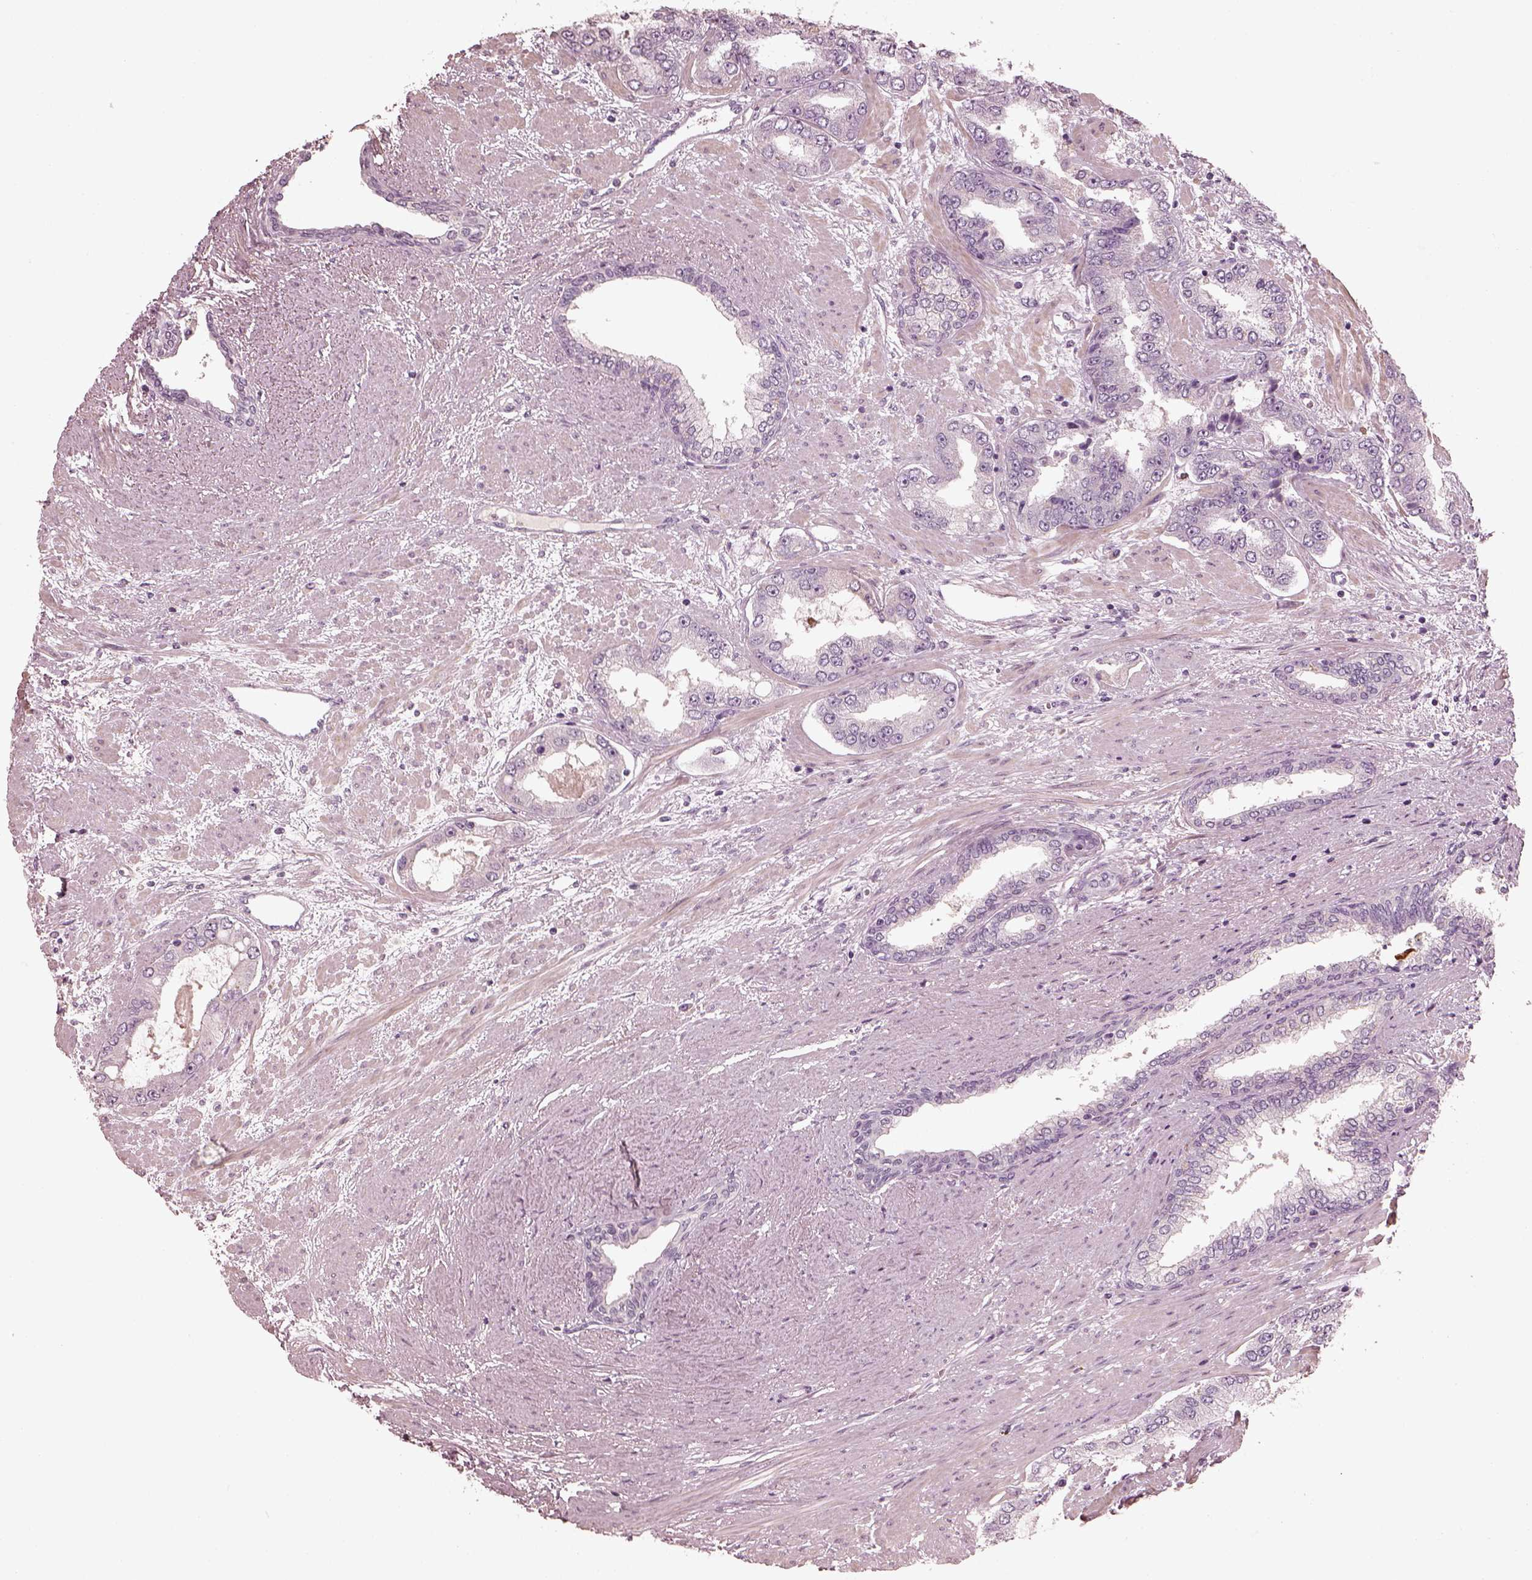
{"staining": {"intensity": "negative", "quantity": "none", "location": "none"}, "tissue": "prostate cancer", "cell_type": "Tumor cells", "image_type": "cancer", "snomed": [{"axis": "morphology", "description": "Adenocarcinoma, Low grade"}, {"axis": "topography", "description": "Prostate"}], "caption": "Tumor cells show no significant staining in prostate cancer.", "gene": "OPTC", "patient": {"sex": "male", "age": 60}}